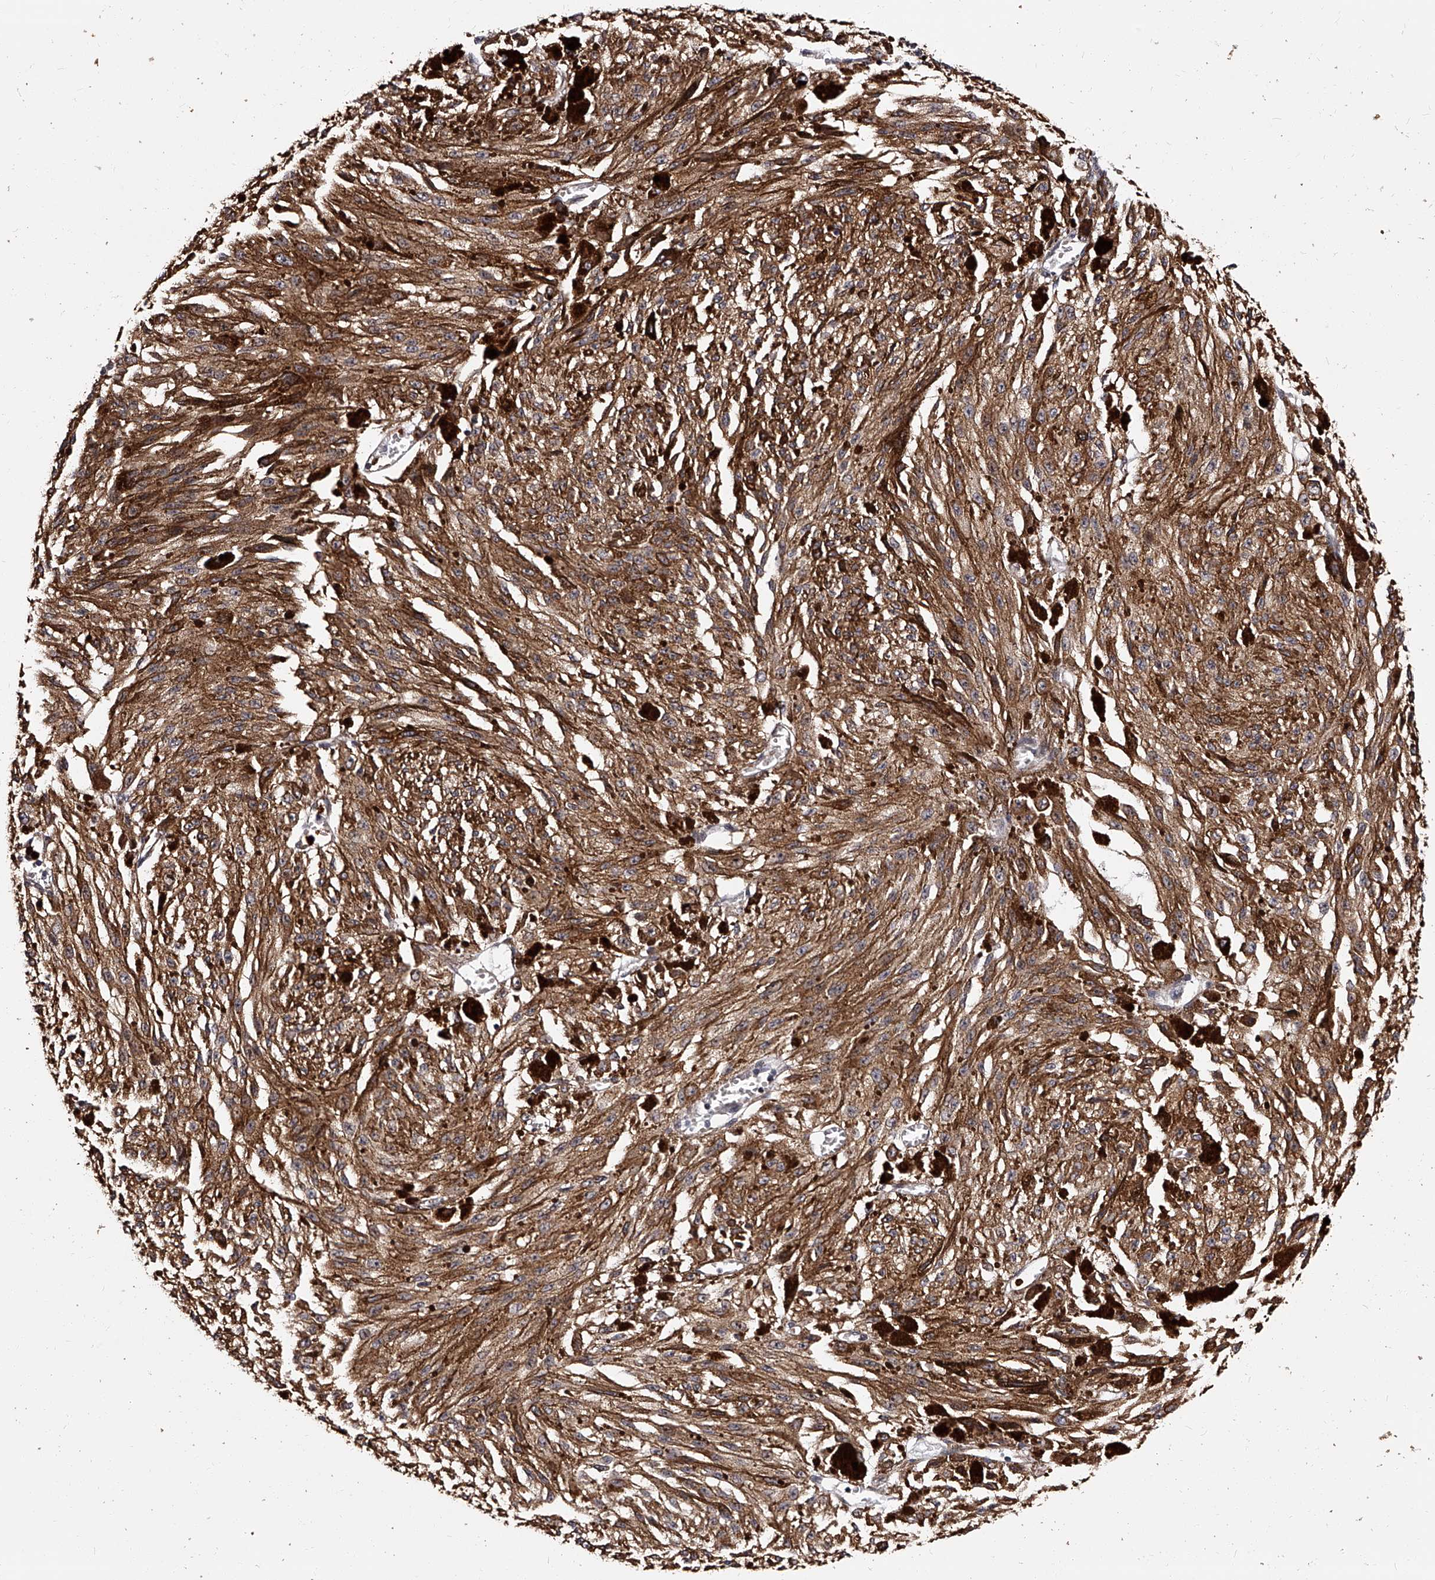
{"staining": {"intensity": "moderate", "quantity": ">75%", "location": "cytoplasmic/membranous"}, "tissue": "melanoma", "cell_type": "Tumor cells", "image_type": "cancer", "snomed": [{"axis": "morphology", "description": "Malignant melanoma, NOS"}, {"axis": "topography", "description": "Other"}], "caption": "High-power microscopy captured an immunohistochemistry (IHC) histopathology image of malignant melanoma, revealing moderate cytoplasmic/membranous positivity in about >75% of tumor cells.", "gene": "RSC1A1", "patient": {"sex": "male", "age": 79}}